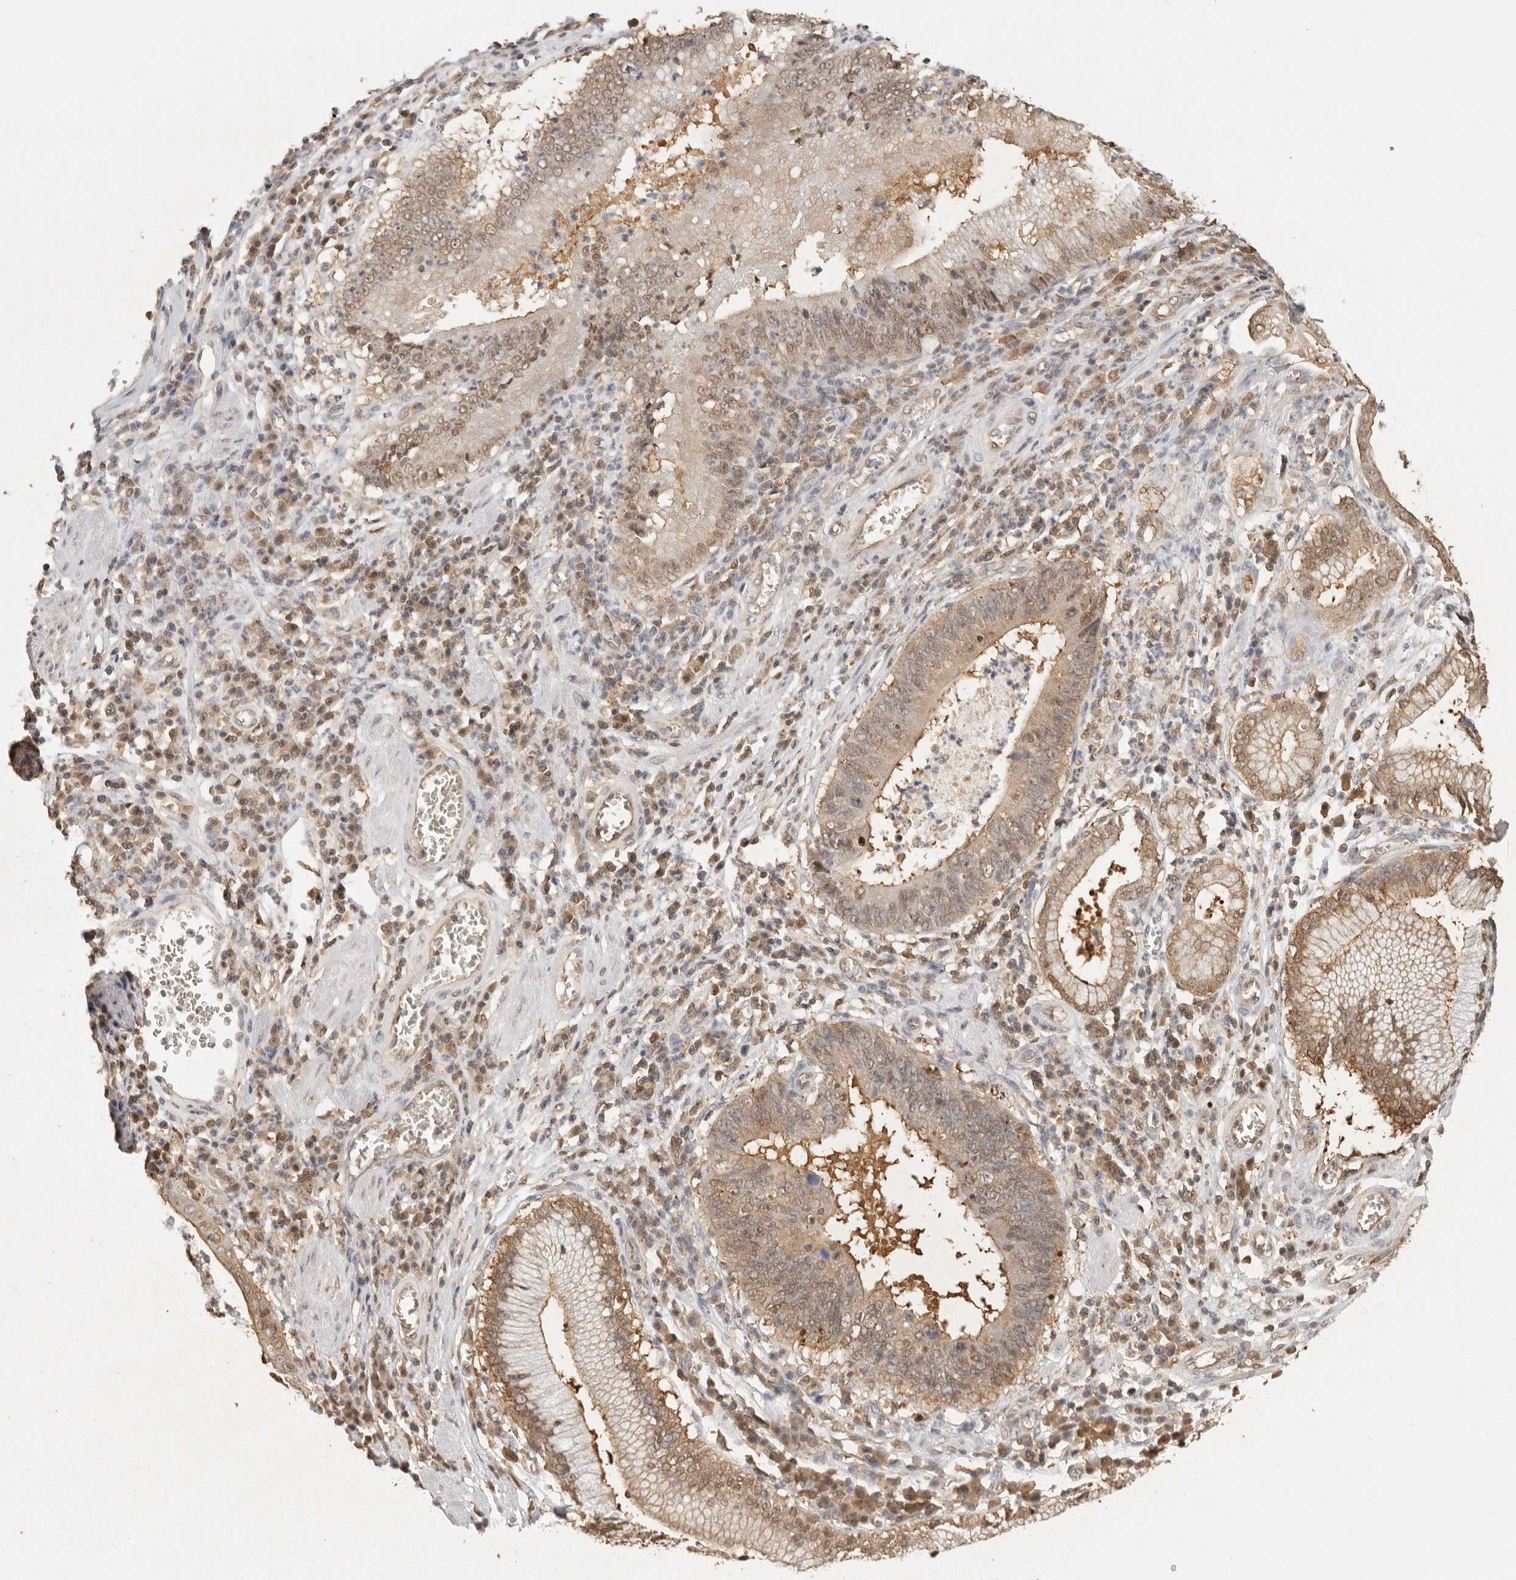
{"staining": {"intensity": "moderate", "quantity": ">75%", "location": "cytoplasmic/membranous,nuclear"}, "tissue": "stomach cancer", "cell_type": "Tumor cells", "image_type": "cancer", "snomed": [{"axis": "morphology", "description": "Adenocarcinoma, NOS"}, {"axis": "topography", "description": "Stomach"}], "caption": "Protein expression analysis of adenocarcinoma (stomach) demonstrates moderate cytoplasmic/membranous and nuclear positivity in about >75% of tumor cells.", "gene": "PSMA5", "patient": {"sex": "male", "age": 59}}